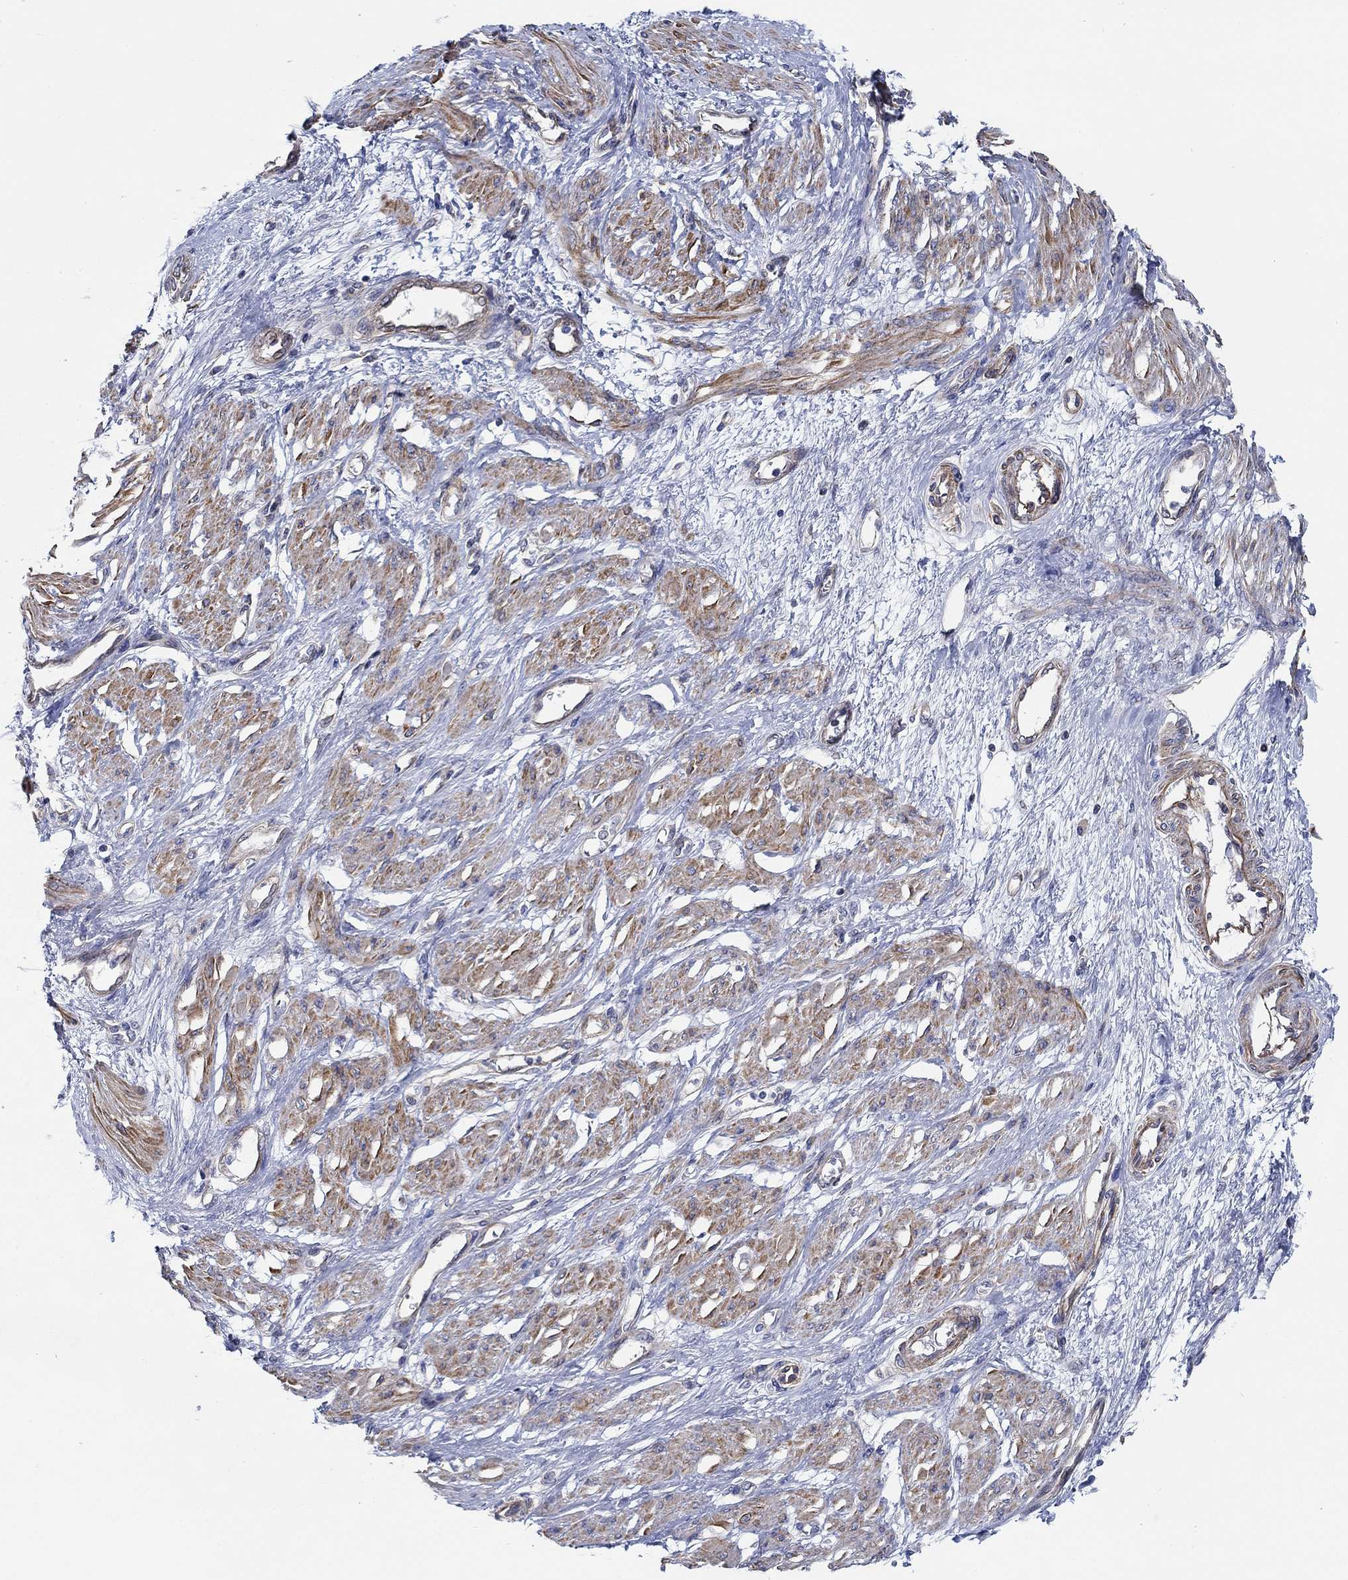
{"staining": {"intensity": "moderate", "quantity": "25%-75%", "location": "cytoplasmic/membranous"}, "tissue": "smooth muscle", "cell_type": "Smooth muscle cells", "image_type": "normal", "snomed": [{"axis": "morphology", "description": "Normal tissue, NOS"}, {"axis": "topography", "description": "Smooth muscle"}, {"axis": "topography", "description": "Uterus"}], "caption": "Immunohistochemical staining of unremarkable smooth muscle demonstrates moderate cytoplasmic/membranous protein expression in about 25%-75% of smooth muscle cells.", "gene": "FMN1", "patient": {"sex": "female", "age": 39}}